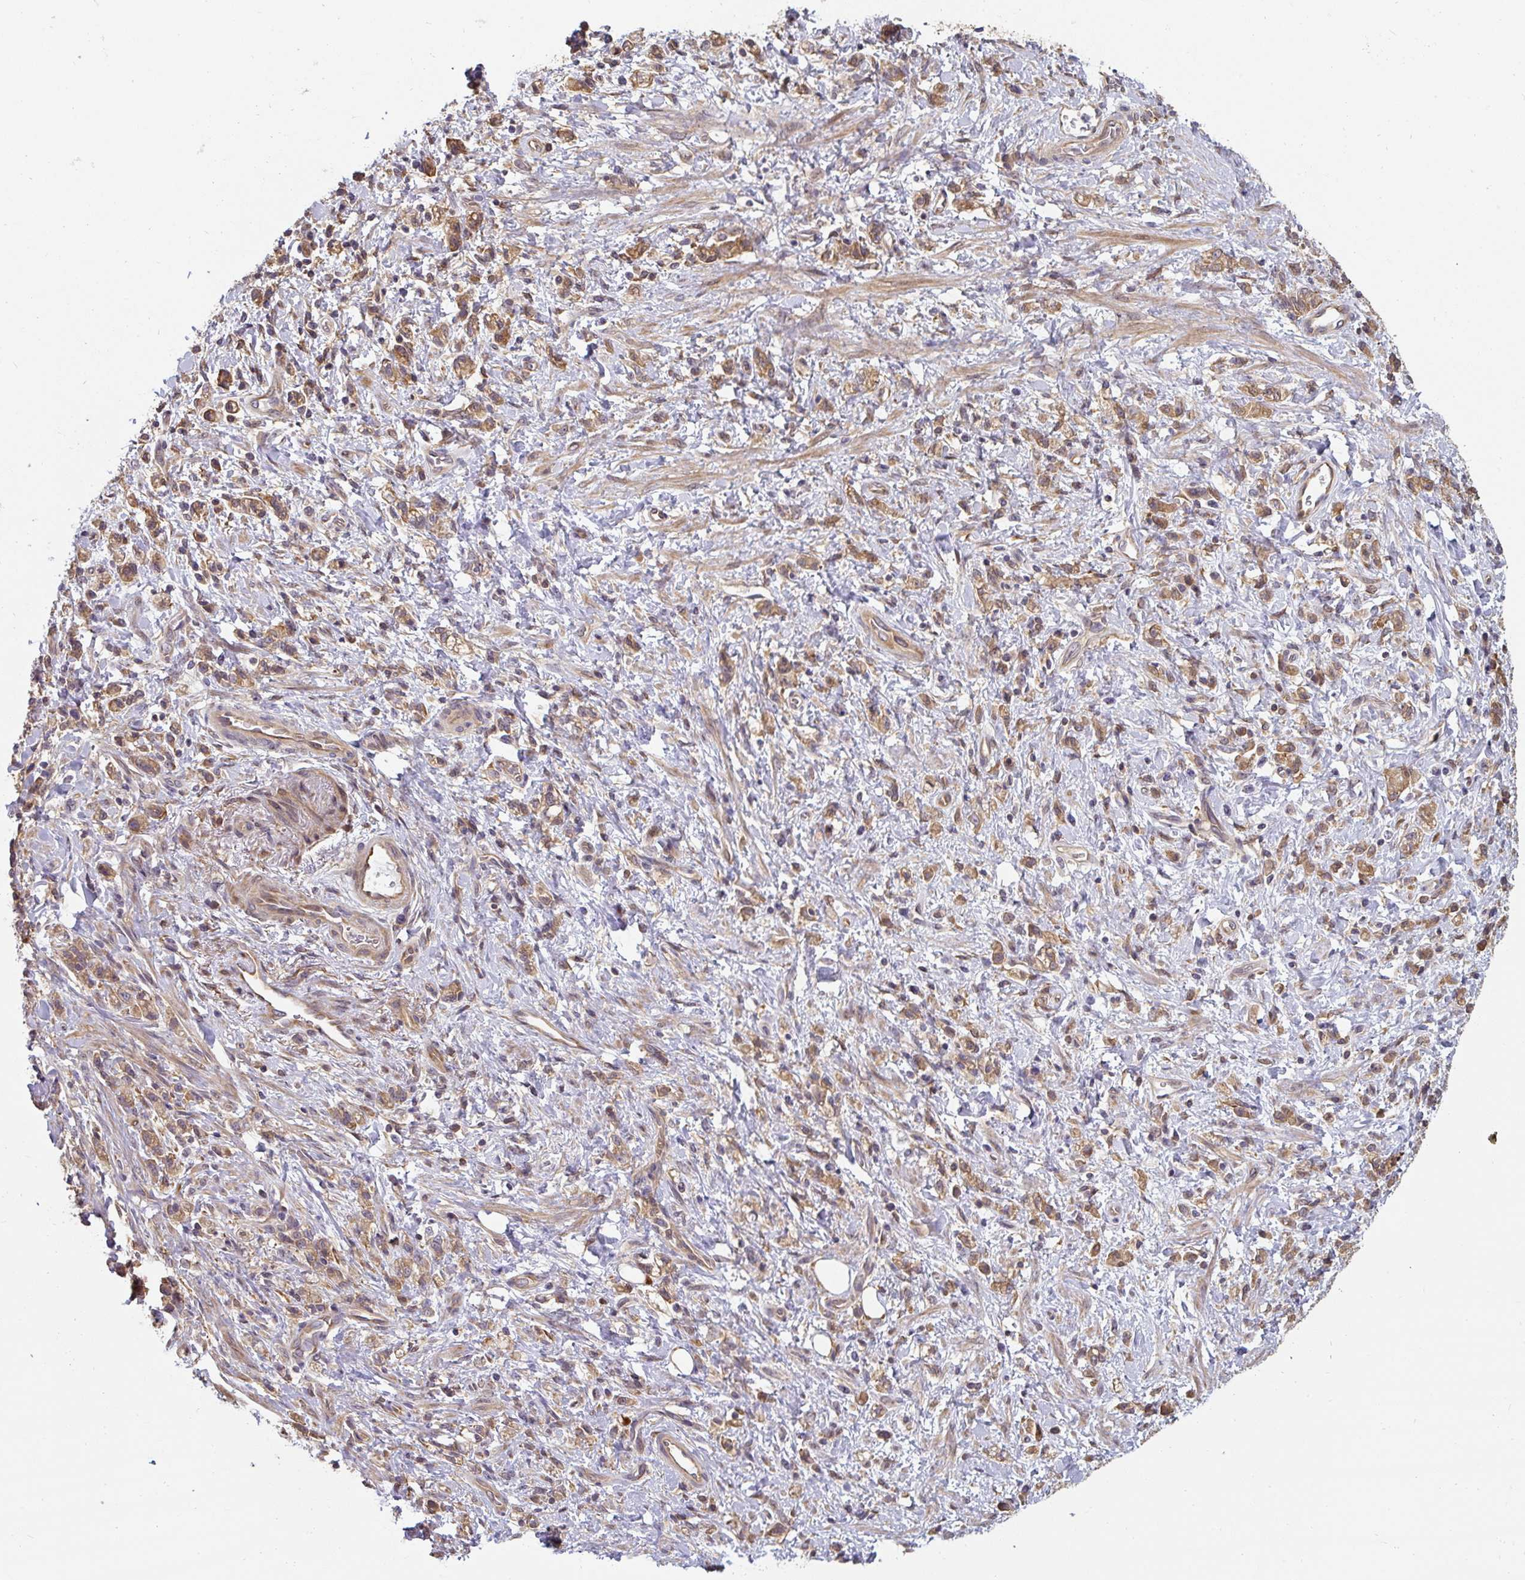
{"staining": {"intensity": "moderate", "quantity": ">75%", "location": "cytoplasmic/membranous"}, "tissue": "stomach cancer", "cell_type": "Tumor cells", "image_type": "cancer", "snomed": [{"axis": "morphology", "description": "Adenocarcinoma, NOS"}, {"axis": "topography", "description": "Stomach"}], "caption": "Immunohistochemical staining of stomach cancer shows medium levels of moderate cytoplasmic/membranous protein expression in about >75% of tumor cells. The staining is performed using DAB (3,3'-diaminobenzidine) brown chromogen to label protein expression. The nuclei are counter-stained blue using hematoxylin.", "gene": "ST13", "patient": {"sex": "male", "age": 77}}